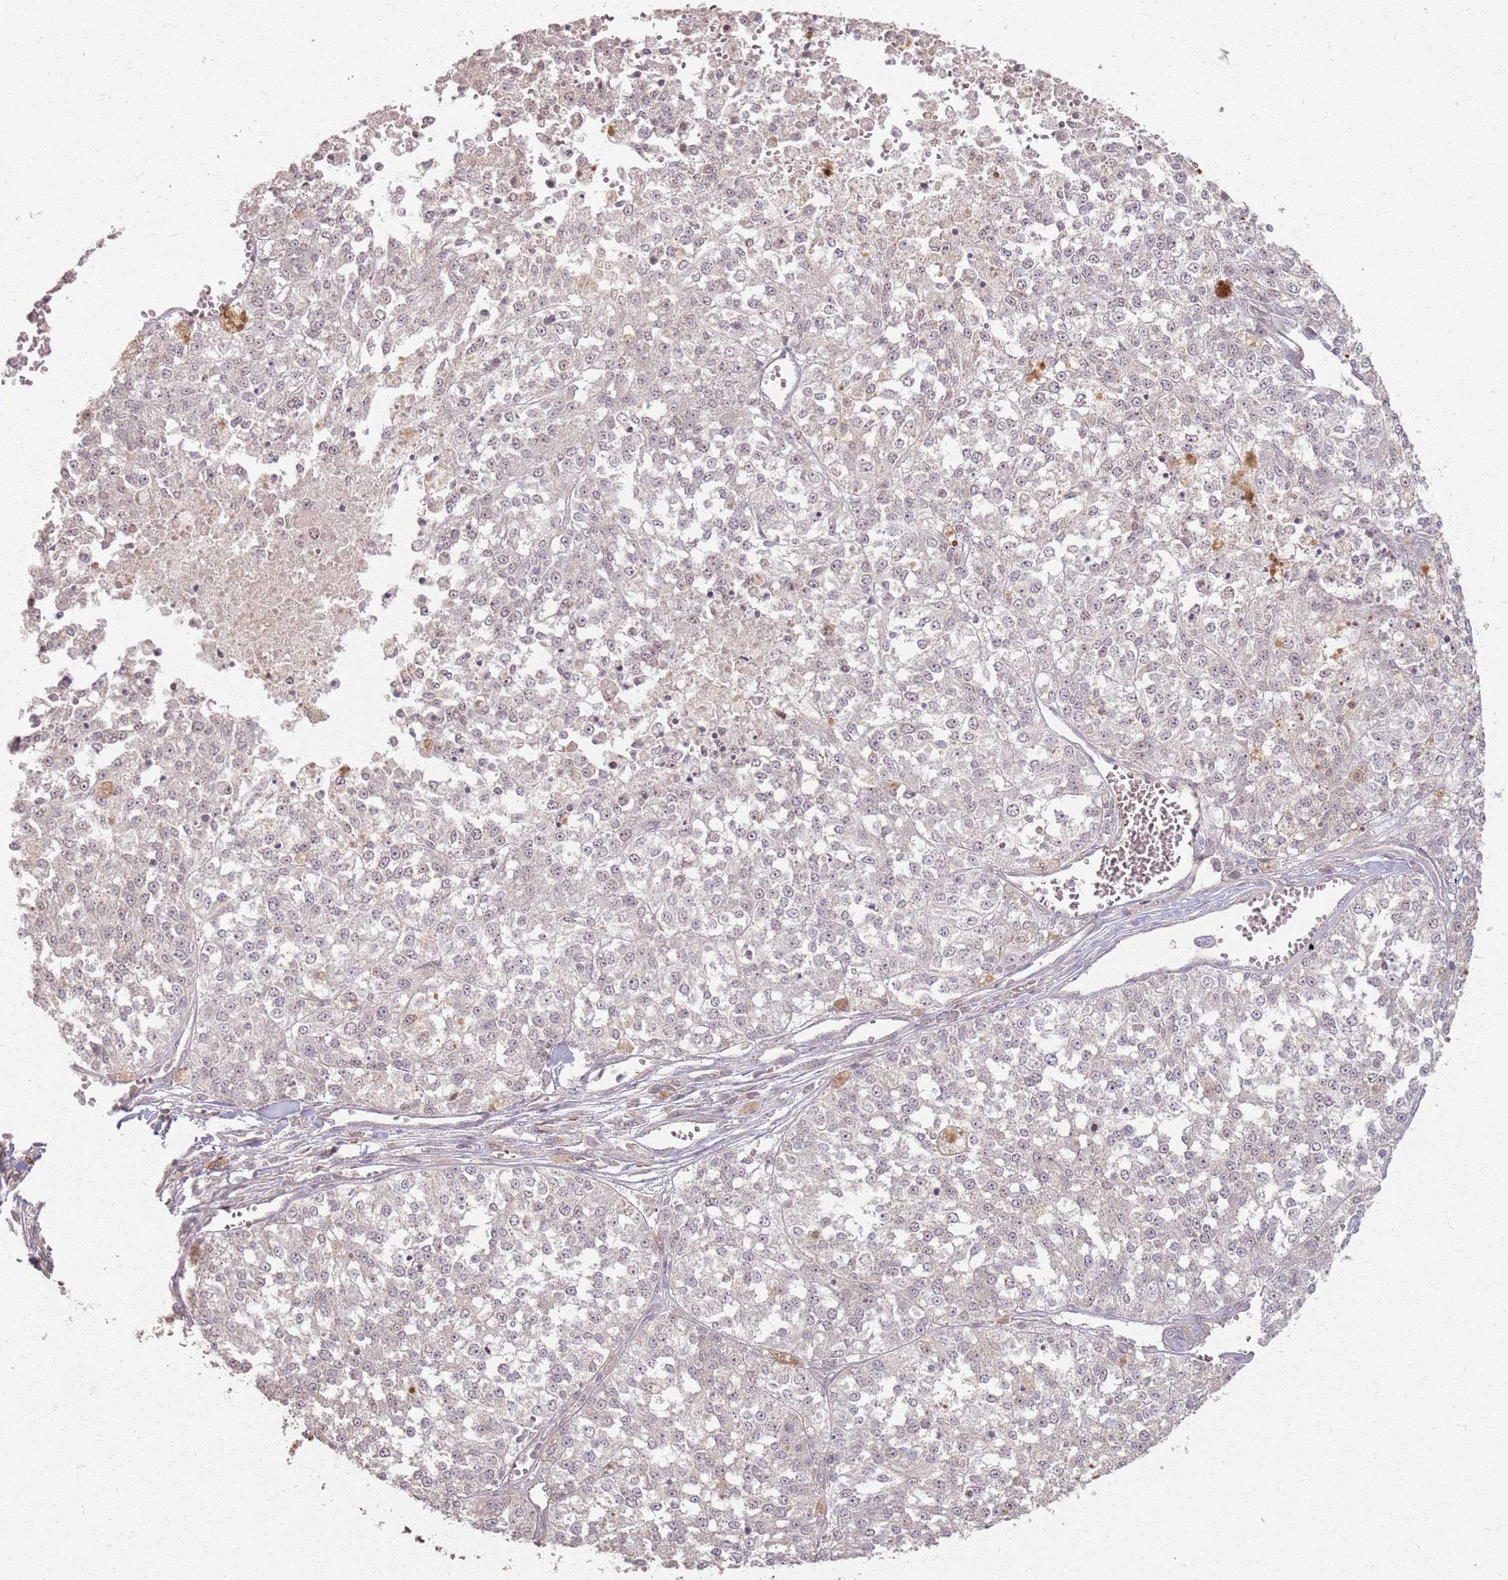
{"staining": {"intensity": "negative", "quantity": "none", "location": "none"}, "tissue": "melanoma", "cell_type": "Tumor cells", "image_type": "cancer", "snomed": [{"axis": "morphology", "description": "Malignant melanoma, NOS"}, {"axis": "topography", "description": "Skin"}], "caption": "Immunohistochemical staining of human malignant melanoma exhibits no significant staining in tumor cells.", "gene": "CCDC168", "patient": {"sex": "female", "age": 64}}